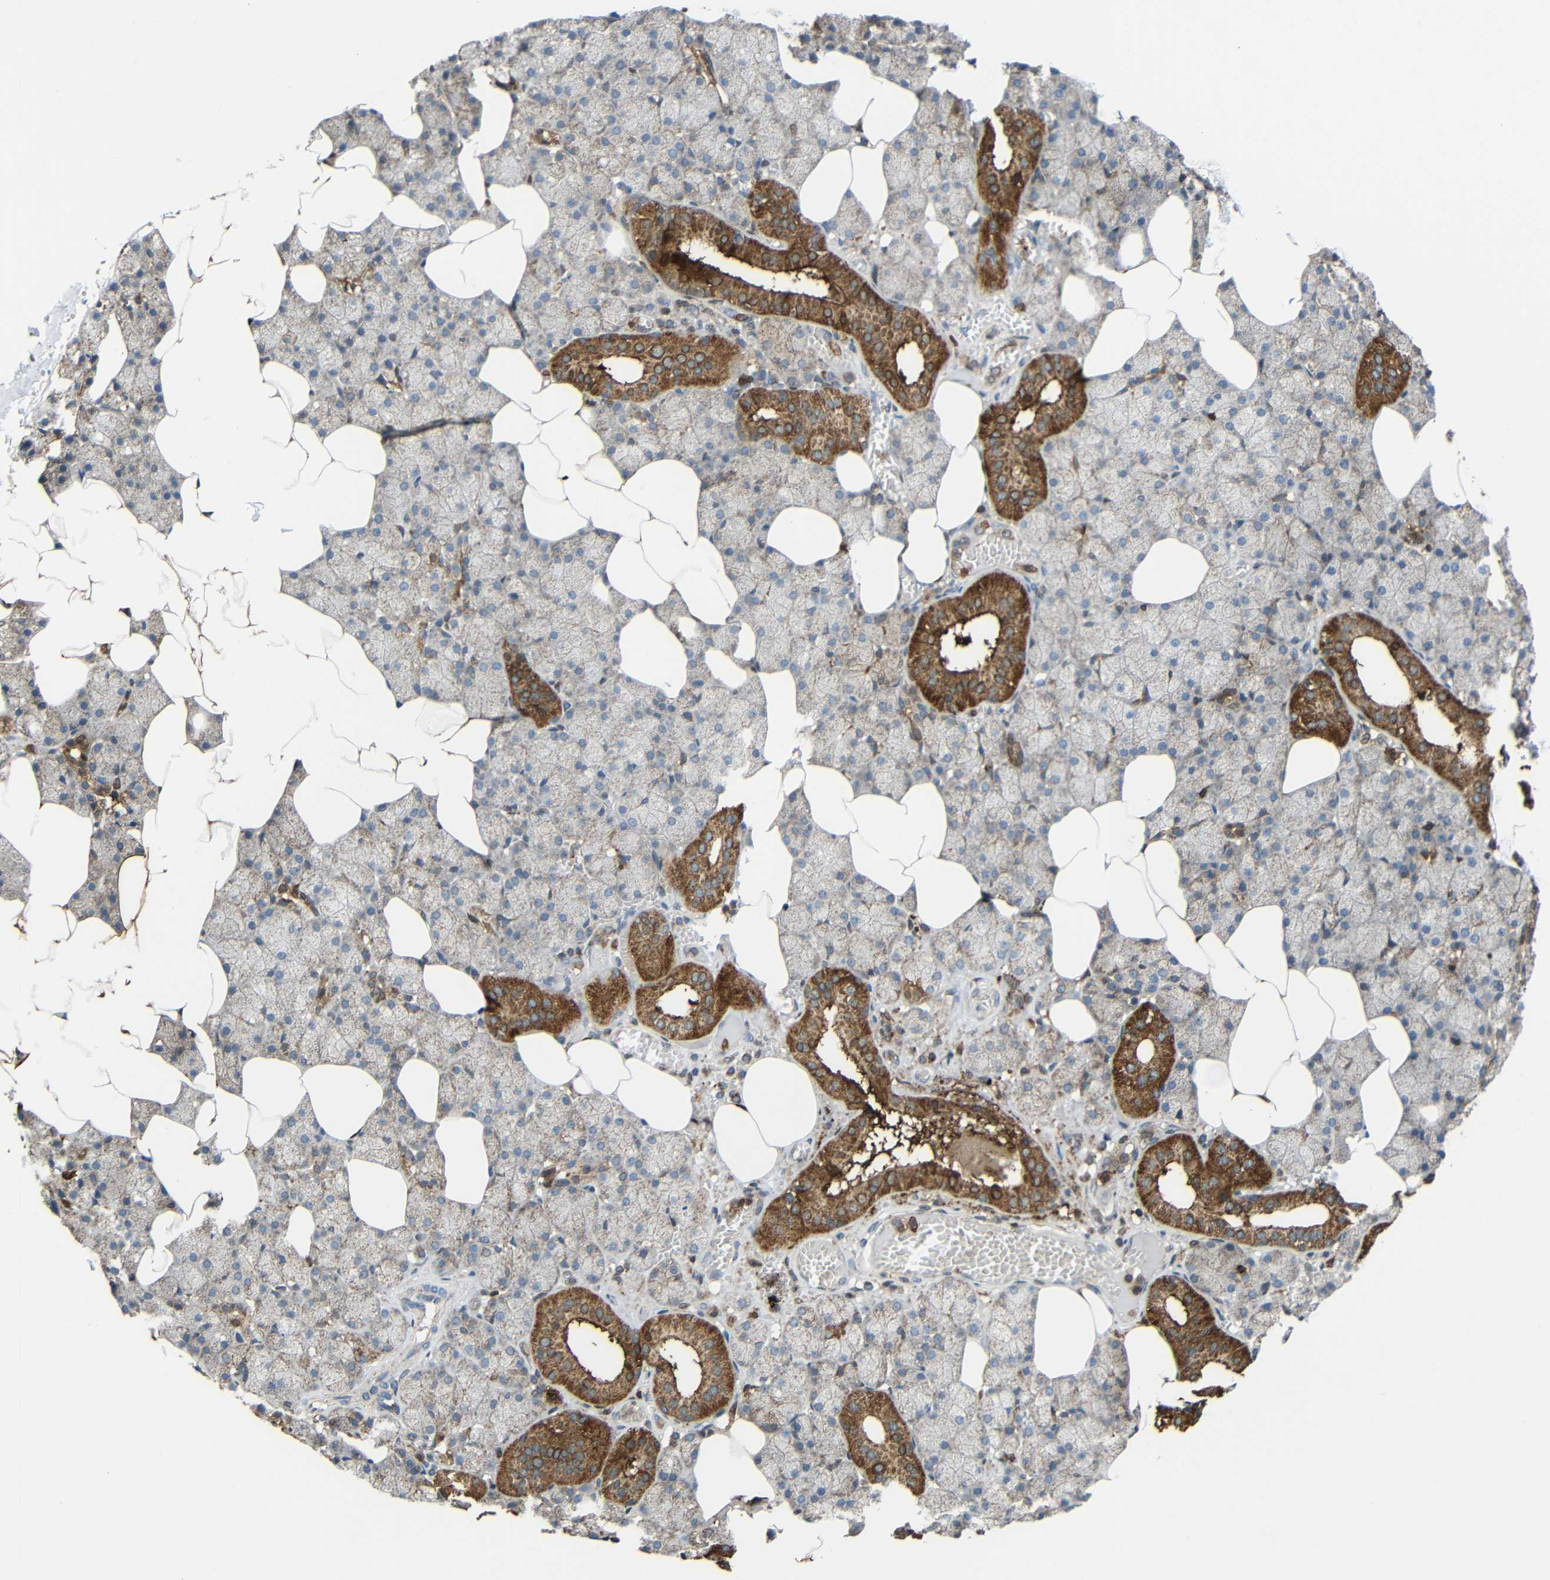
{"staining": {"intensity": "strong", "quantity": "25%-75%", "location": "cytoplasmic/membranous"}, "tissue": "salivary gland", "cell_type": "Glandular cells", "image_type": "normal", "snomed": [{"axis": "morphology", "description": "Normal tissue, NOS"}, {"axis": "topography", "description": "Salivary gland"}], "caption": "High-magnification brightfield microscopy of unremarkable salivary gland stained with DAB (brown) and counterstained with hematoxylin (blue). glandular cells exhibit strong cytoplasmic/membranous positivity is present in about25%-75% of cells. (IHC, brightfield microscopy, high magnification).", "gene": "C1GALT1", "patient": {"sex": "male", "age": 62}}